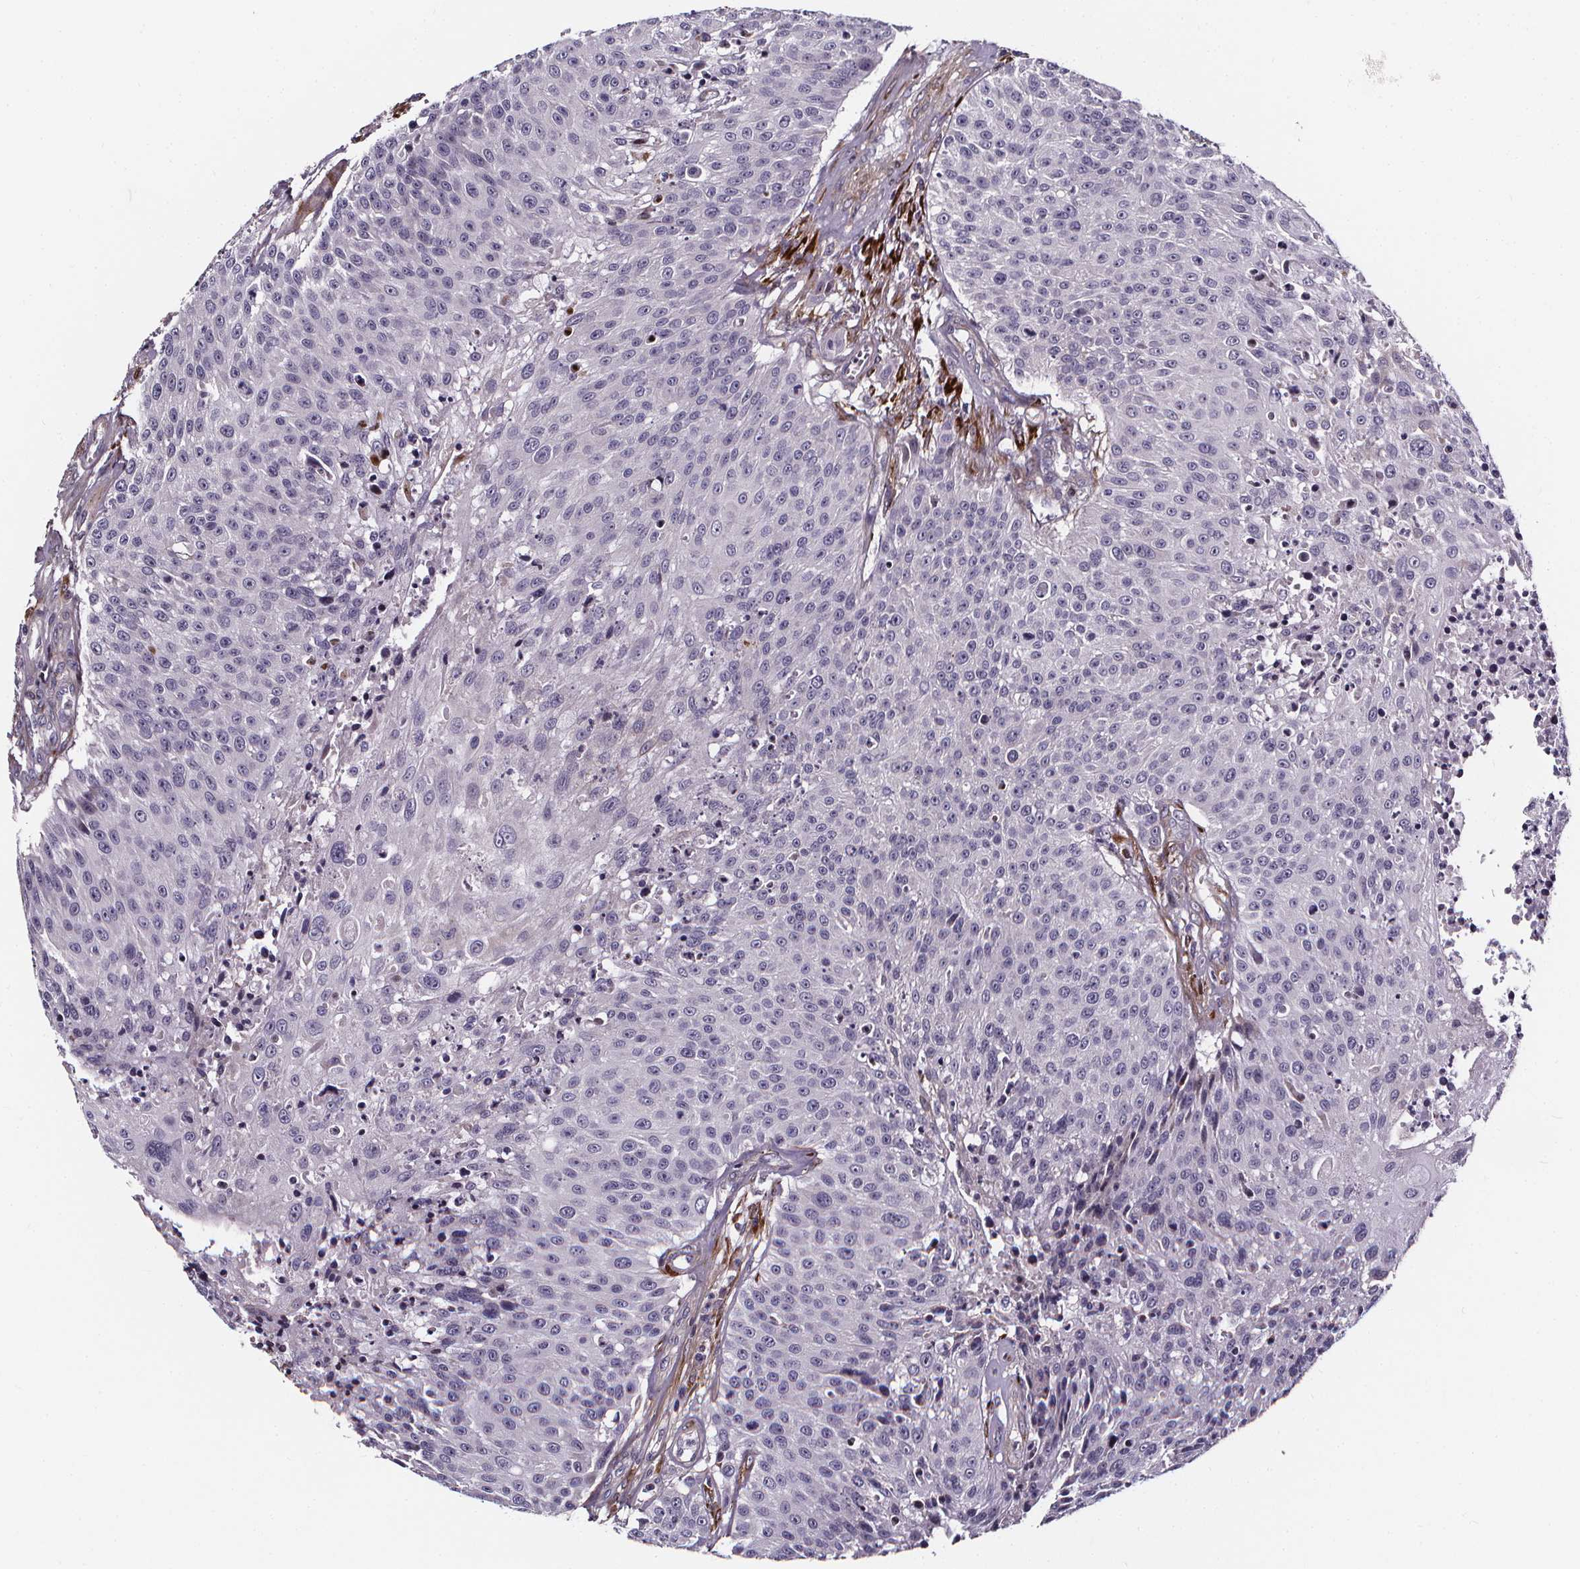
{"staining": {"intensity": "negative", "quantity": "none", "location": "none"}, "tissue": "urothelial cancer", "cell_type": "Tumor cells", "image_type": "cancer", "snomed": [{"axis": "morphology", "description": "Urothelial carcinoma, NOS"}, {"axis": "topography", "description": "Urinary bladder"}], "caption": "Immunohistochemical staining of urothelial cancer displays no significant positivity in tumor cells.", "gene": "AEBP1", "patient": {"sex": "male", "age": 55}}